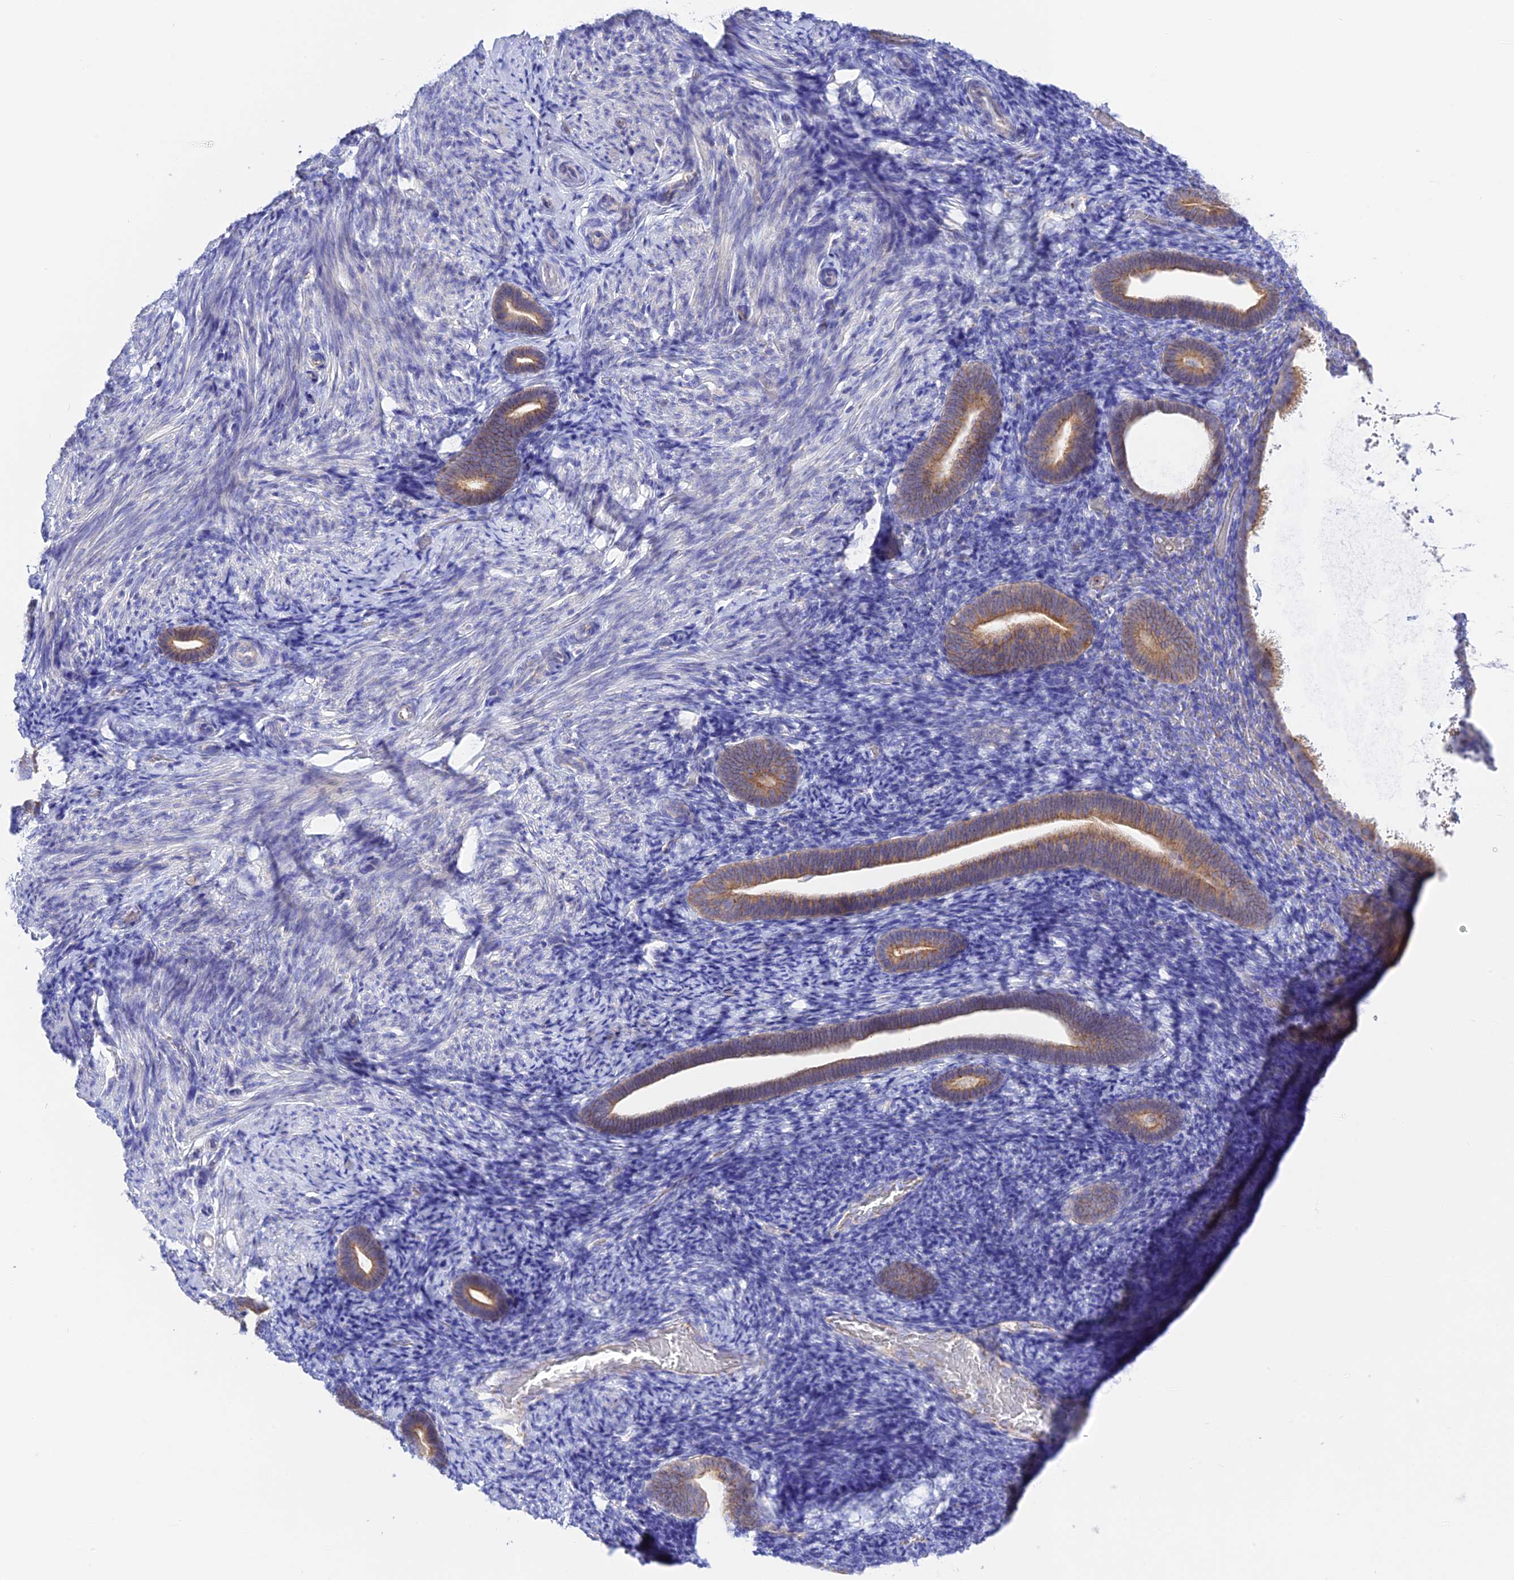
{"staining": {"intensity": "negative", "quantity": "none", "location": "none"}, "tissue": "endometrium", "cell_type": "Cells in endometrial stroma", "image_type": "normal", "snomed": [{"axis": "morphology", "description": "Normal tissue, NOS"}, {"axis": "topography", "description": "Endometrium"}], "caption": "A high-resolution photomicrograph shows IHC staining of benign endometrium, which demonstrates no significant positivity in cells in endometrial stroma. The staining is performed using DAB (3,3'-diaminobenzidine) brown chromogen with nuclei counter-stained in using hematoxylin.", "gene": "CHSY3", "patient": {"sex": "female", "age": 51}}